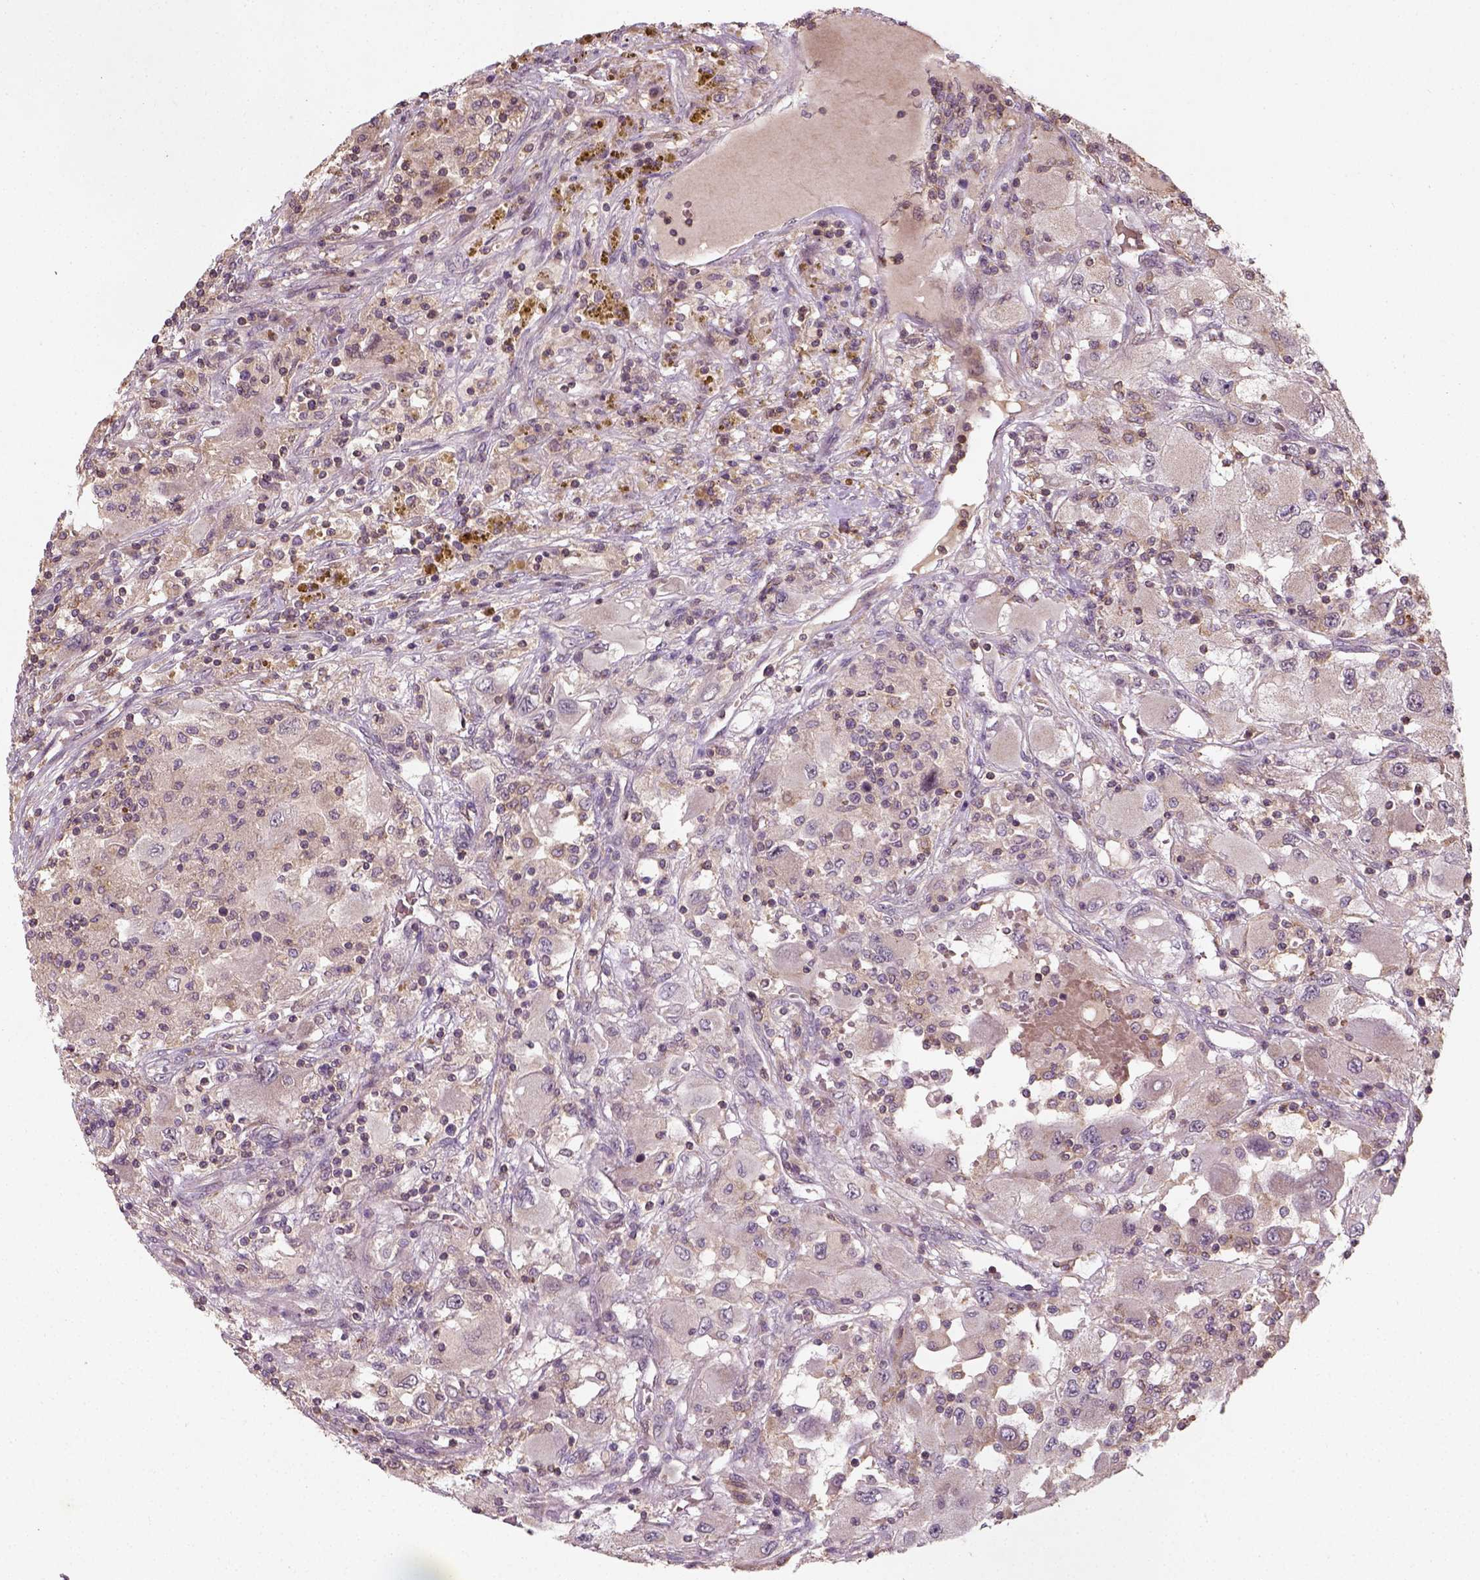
{"staining": {"intensity": "negative", "quantity": "none", "location": "none"}, "tissue": "renal cancer", "cell_type": "Tumor cells", "image_type": "cancer", "snomed": [{"axis": "morphology", "description": "Adenocarcinoma, NOS"}, {"axis": "topography", "description": "Kidney"}], "caption": "This is an immunohistochemistry (IHC) photomicrograph of renal adenocarcinoma. There is no staining in tumor cells.", "gene": "CAMKK1", "patient": {"sex": "female", "age": 67}}